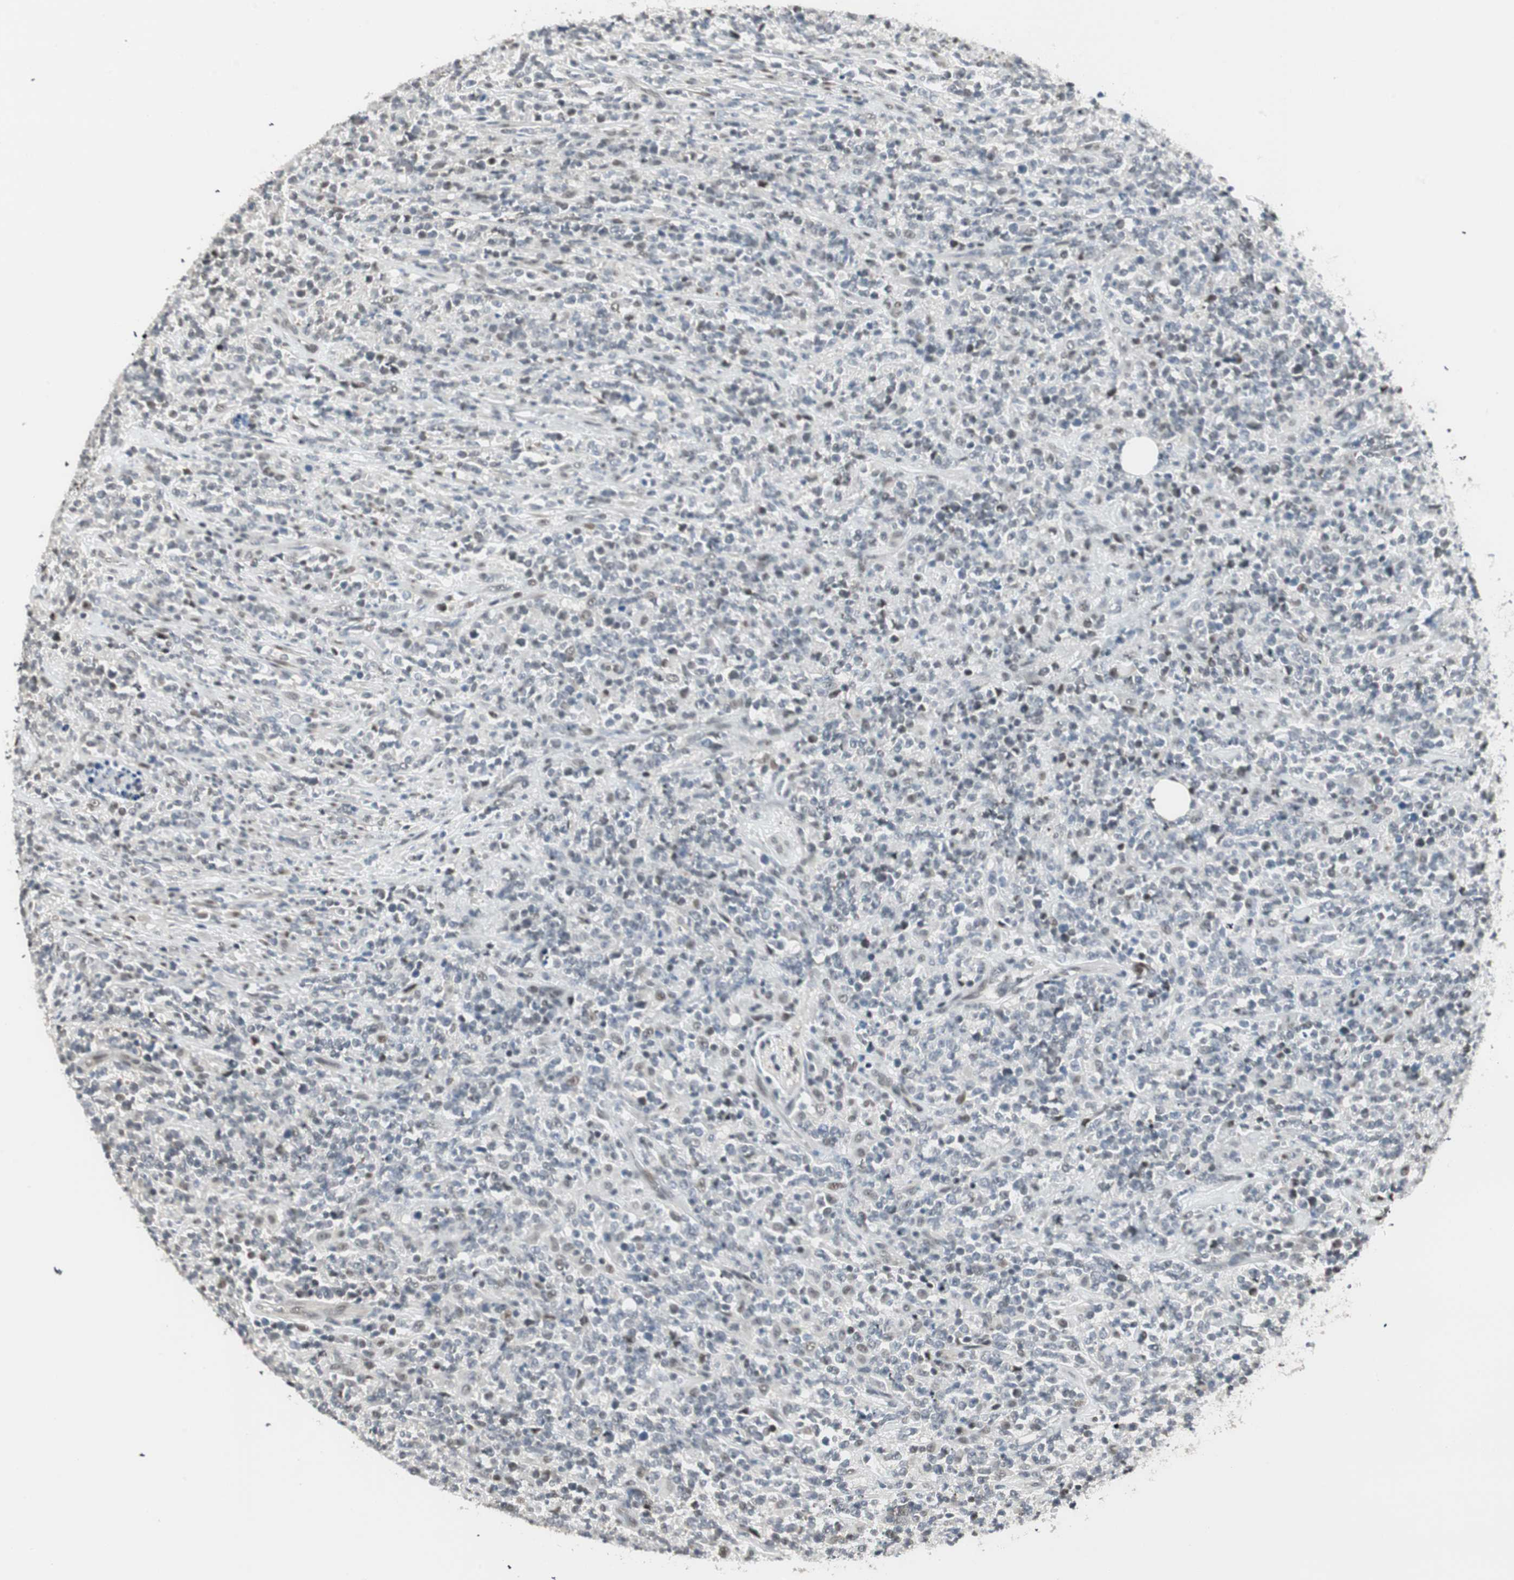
{"staining": {"intensity": "weak", "quantity": "<25%", "location": "nuclear"}, "tissue": "lymphoma", "cell_type": "Tumor cells", "image_type": "cancer", "snomed": [{"axis": "morphology", "description": "Malignant lymphoma, non-Hodgkin's type, High grade"}, {"axis": "topography", "description": "Soft tissue"}], "caption": "Protein analysis of lymphoma shows no significant expression in tumor cells.", "gene": "ZBTB17", "patient": {"sex": "male", "age": 18}}